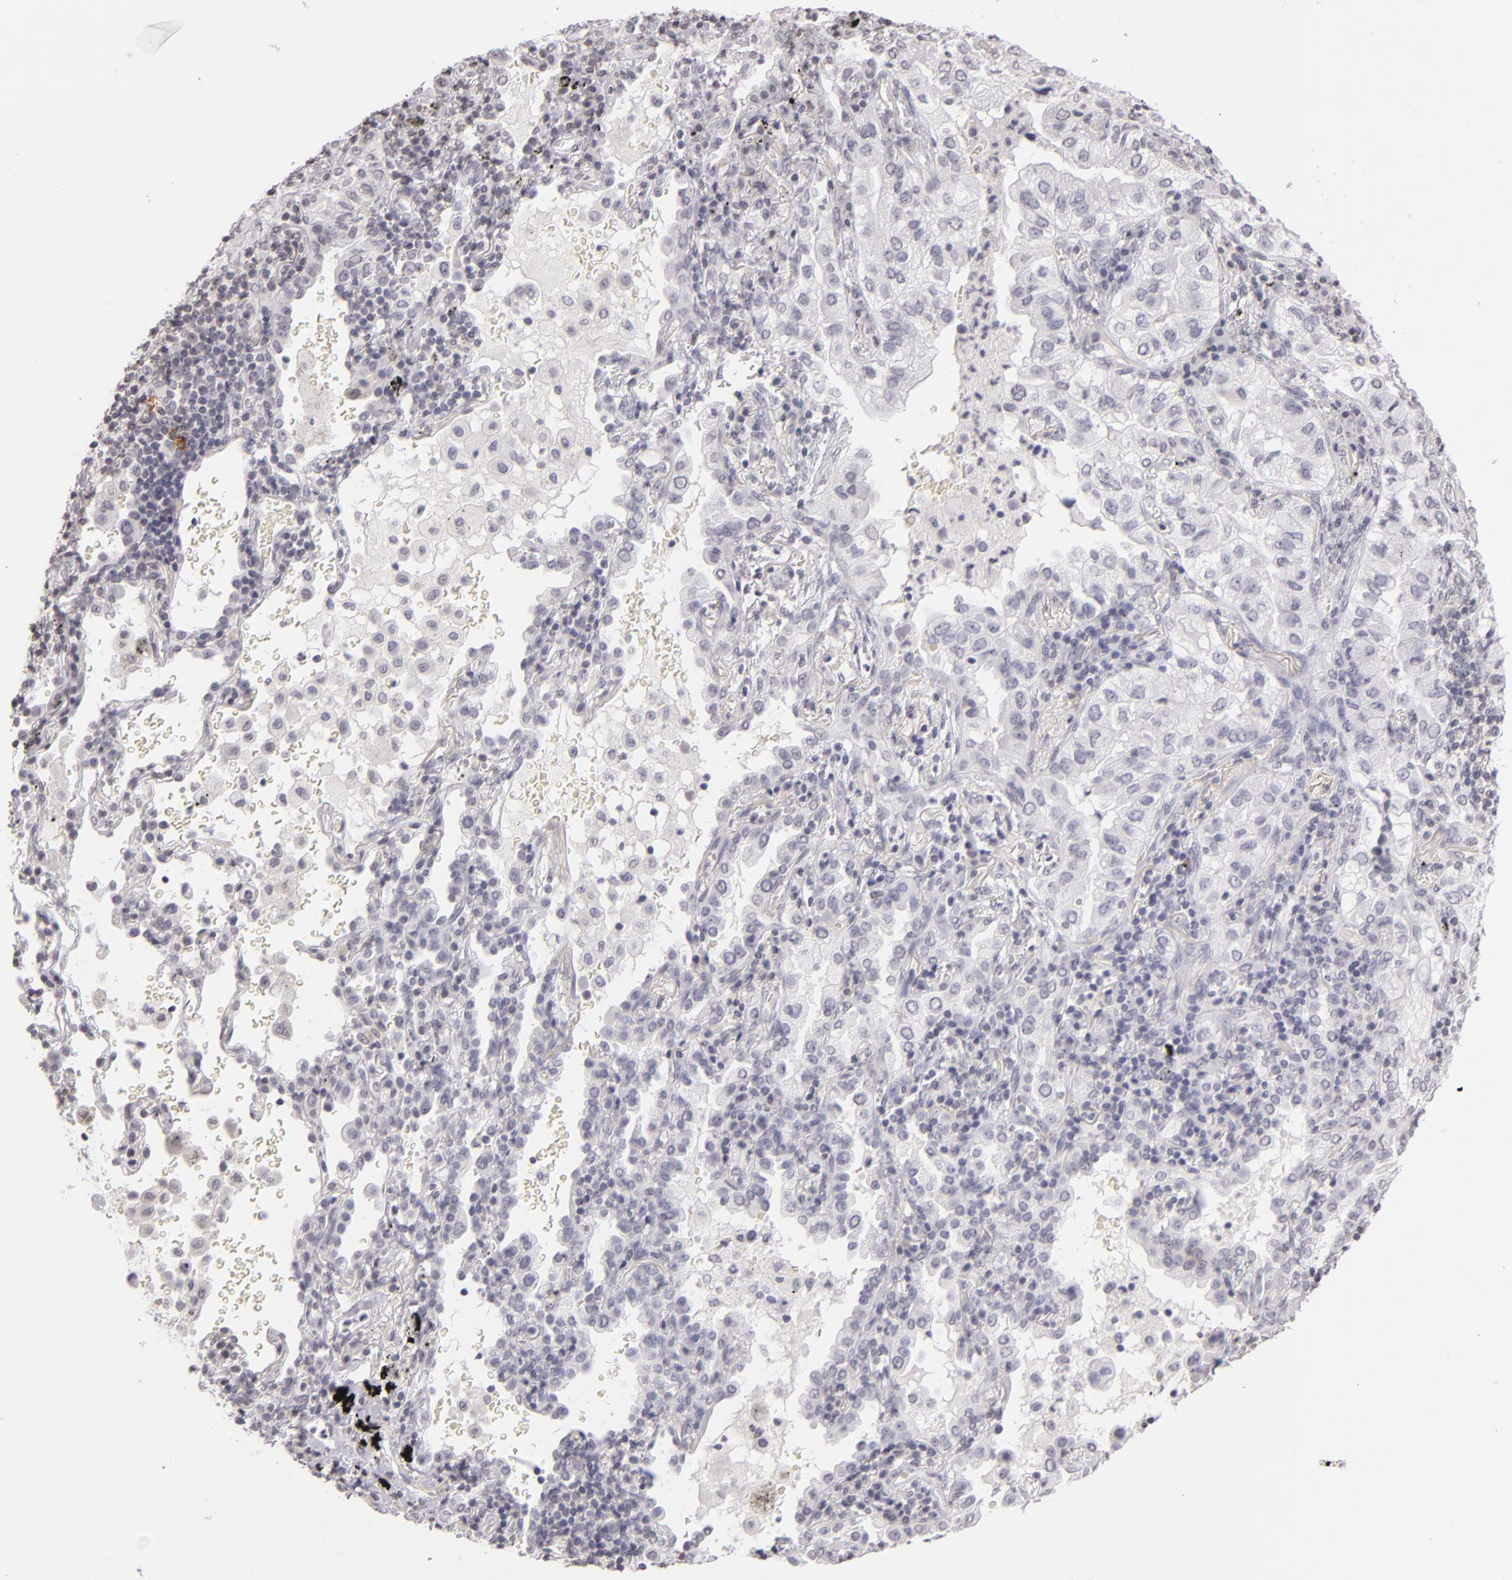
{"staining": {"intensity": "negative", "quantity": "none", "location": "none"}, "tissue": "lung cancer", "cell_type": "Tumor cells", "image_type": "cancer", "snomed": [{"axis": "morphology", "description": "Adenocarcinoma, NOS"}, {"axis": "topography", "description": "Lung"}], "caption": "DAB (3,3'-diaminobenzidine) immunohistochemical staining of human lung adenocarcinoma demonstrates no significant positivity in tumor cells.", "gene": "CD40", "patient": {"sex": "female", "age": 50}}